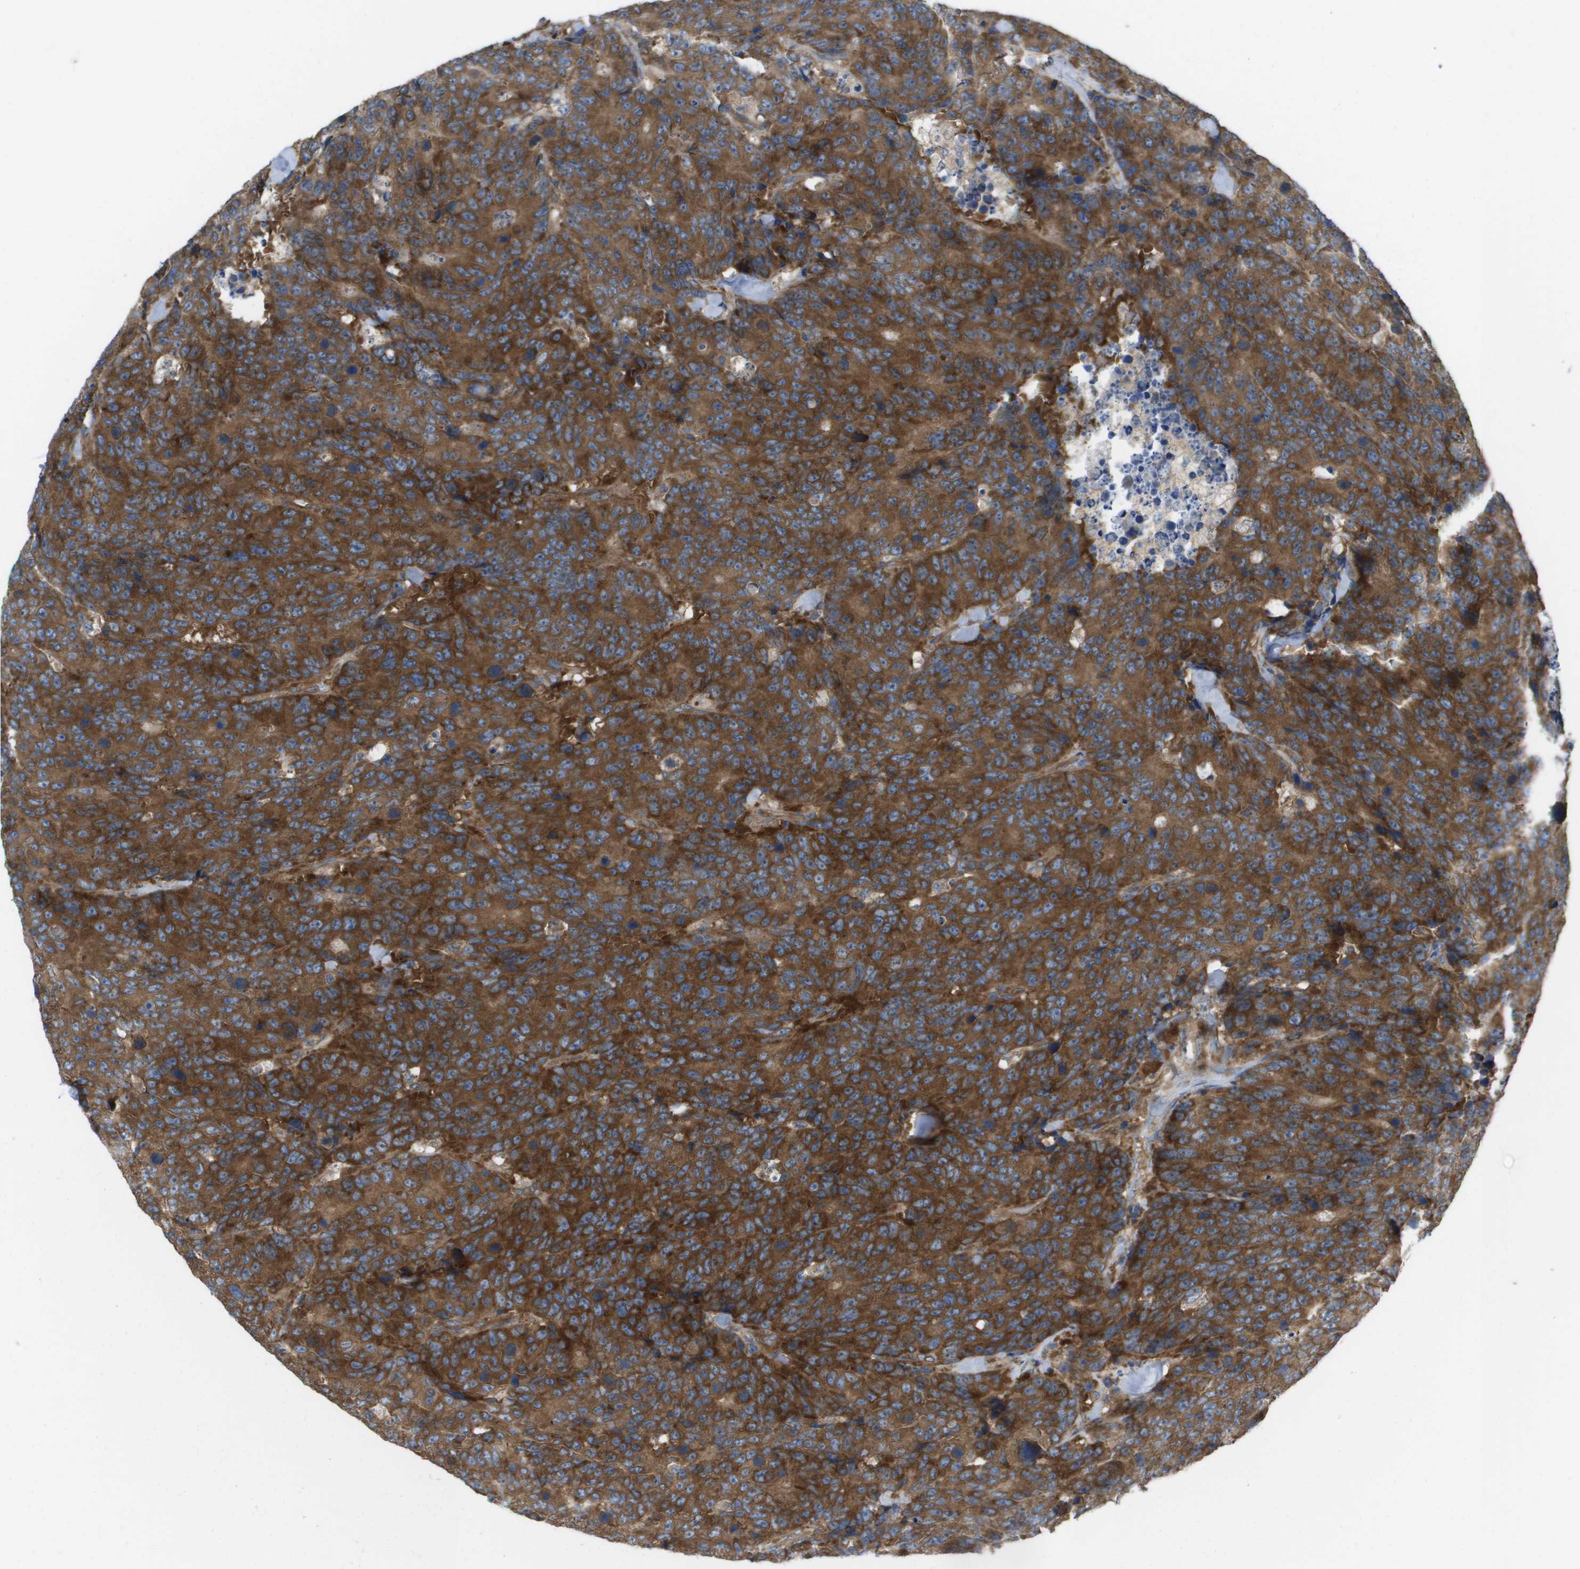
{"staining": {"intensity": "strong", "quantity": ">75%", "location": "cytoplasmic/membranous"}, "tissue": "colorectal cancer", "cell_type": "Tumor cells", "image_type": "cancer", "snomed": [{"axis": "morphology", "description": "Adenocarcinoma, NOS"}, {"axis": "topography", "description": "Colon"}], "caption": "Human colorectal cancer stained for a protein (brown) demonstrates strong cytoplasmic/membranous positive staining in about >75% of tumor cells.", "gene": "EIF4G2", "patient": {"sex": "female", "age": 86}}